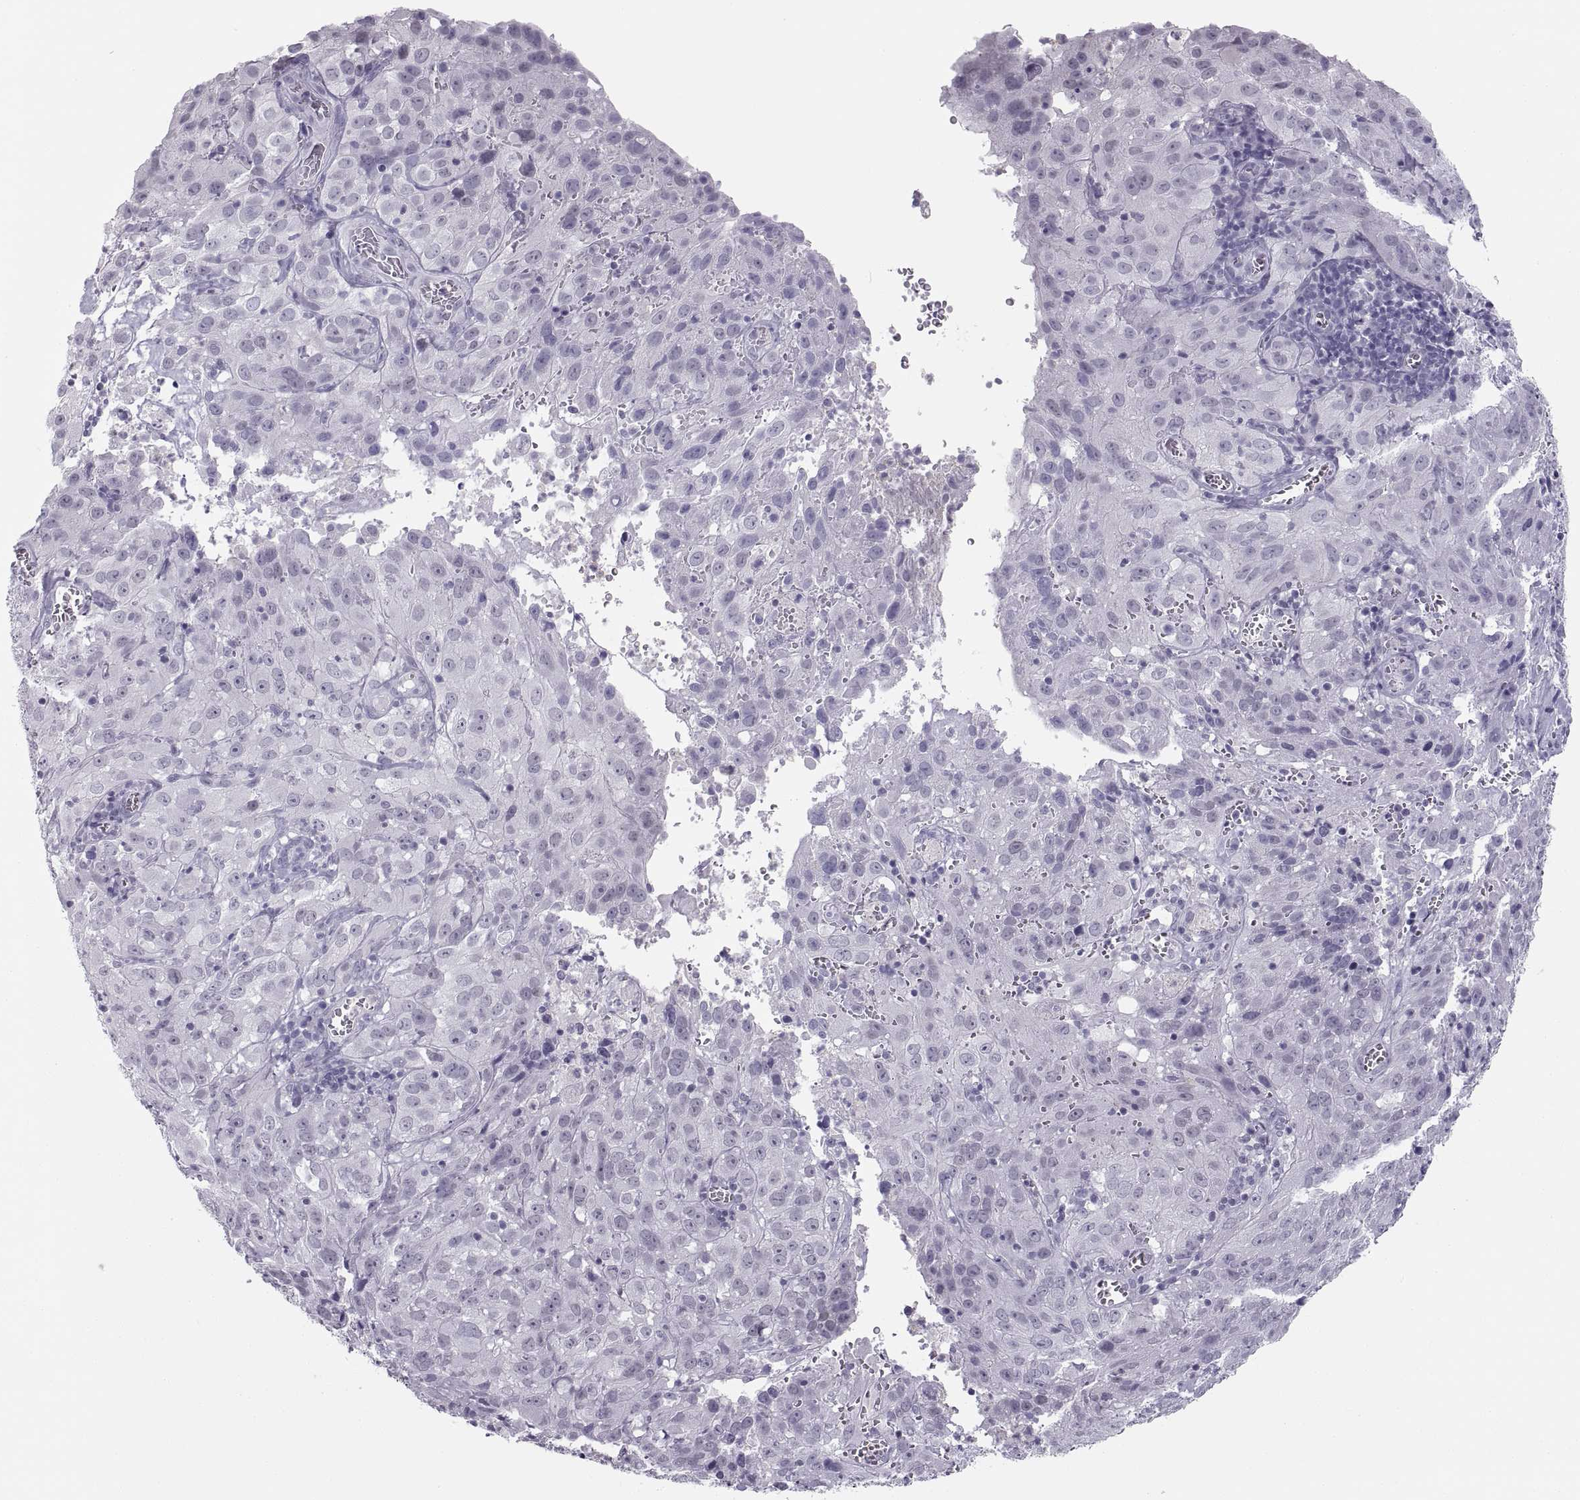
{"staining": {"intensity": "negative", "quantity": "none", "location": "none"}, "tissue": "cervical cancer", "cell_type": "Tumor cells", "image_type": "cancer", "snomed": [{"axis": "morphology", "description": "Squamous cell carcinoma, NOS"}, {"axis": "topography", "description": "Cervix"}], "caption": "High magnification brightfield microscopy of cervical cancer stained with DAB (brown) and counterstained with hematoxylin (blue): tumor cells show no significant expression.", "gene": "C3orf22", "patient": {"sex": "female", "age": 32}}